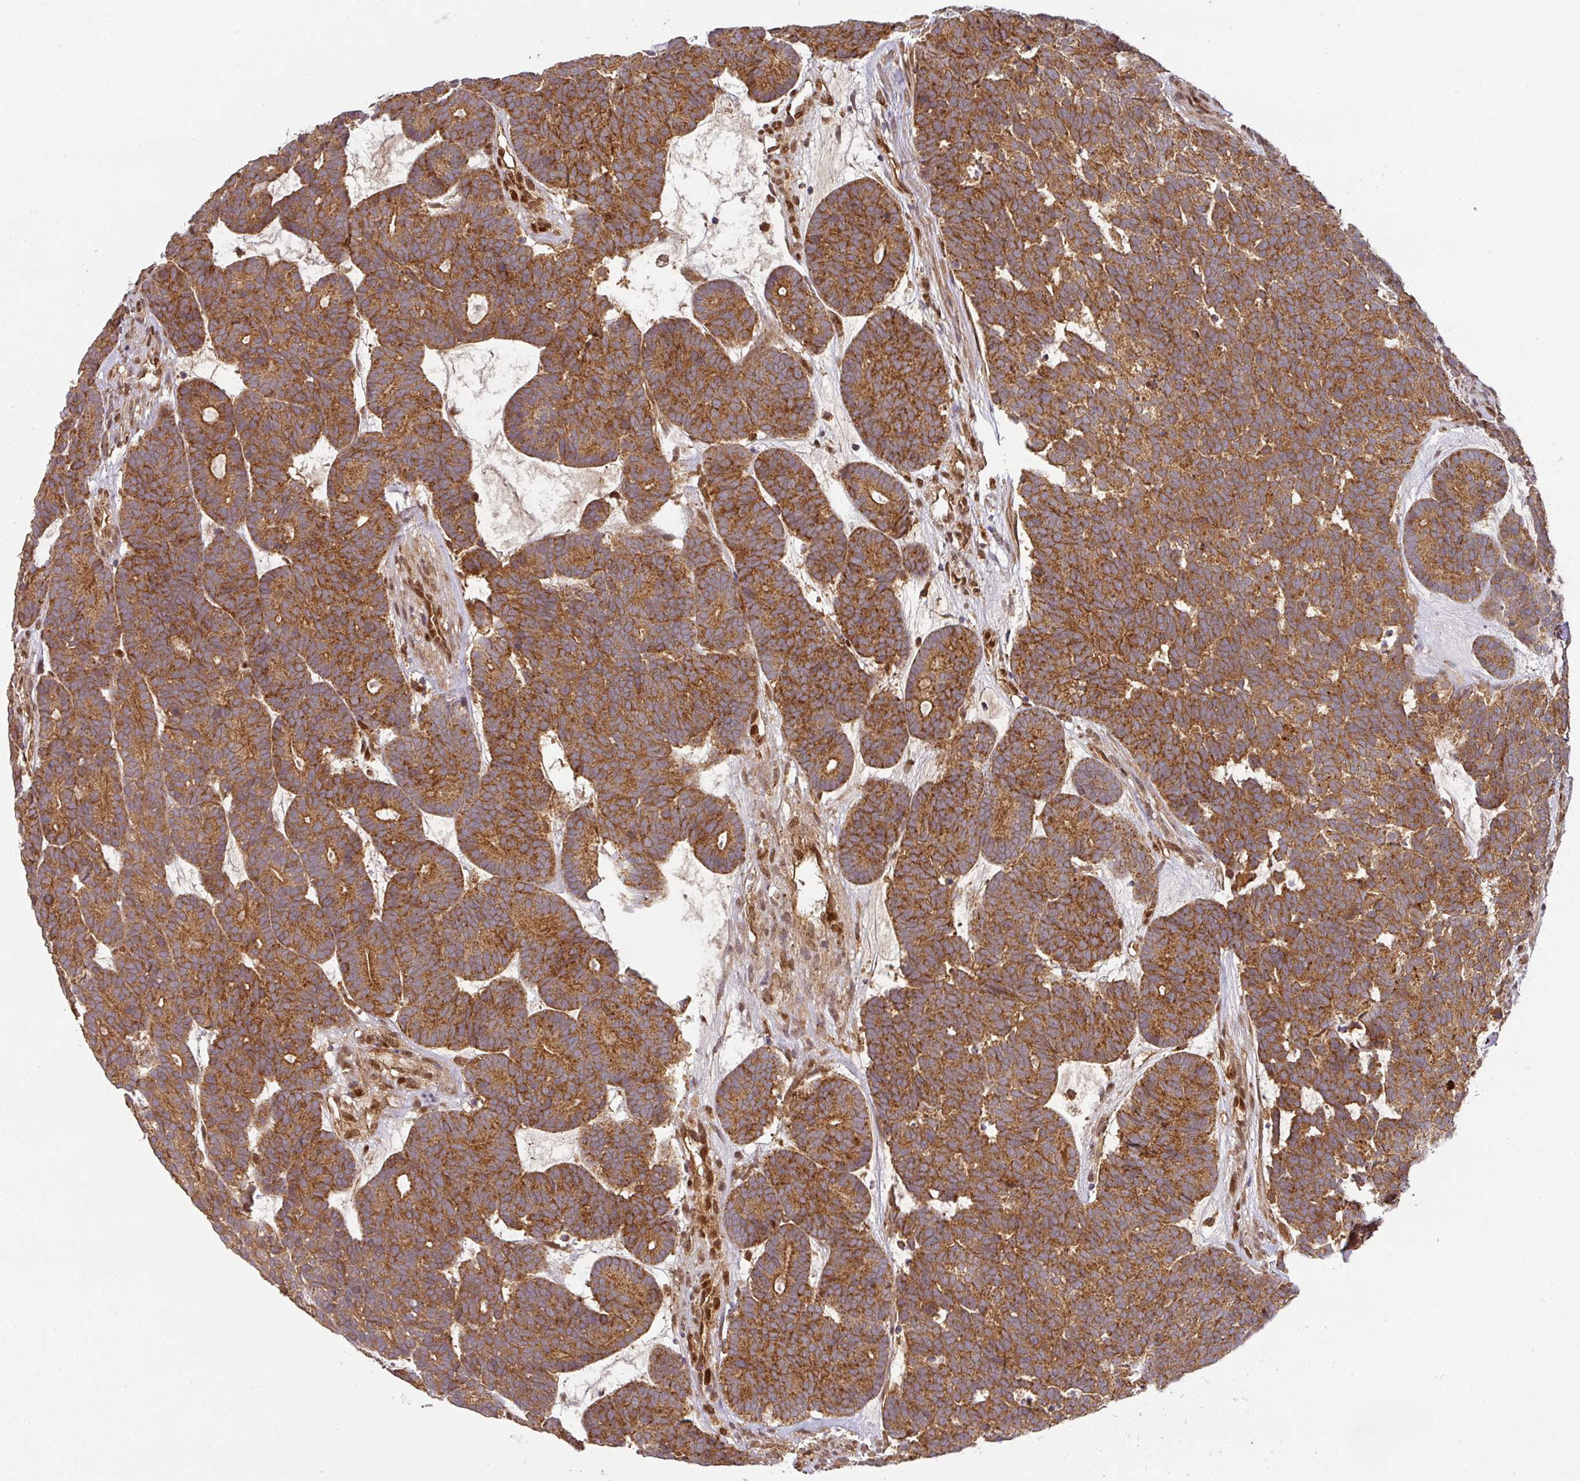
{"staining": {"intensity": "moderate", "quantity": ">75%", "location": "cytoplasmic/membranous"}, "tissue": "head and neck cancer", "cell_type": "Tumor cells", "image_type": "cancer", "snomed": [{"axis": "morphology", "description": "Adenocarcinoma, NOS"}, {"axis": "topography", "description": "Head-Neck"}], "caption": "A medium amount of moderate cytoplasmic/membranous expression is present in approximately >75% of tumor cells in head and neck cancer (adenocarcinoma) tissue. The staining was performed using DAB (3,3'-diaminobenzidine), with brown indicating positive protein expression. Nuclei are stained blue with hematoxylin.", "gene": "MALSU1", "patient": {"sex": "female", "age": 81}}